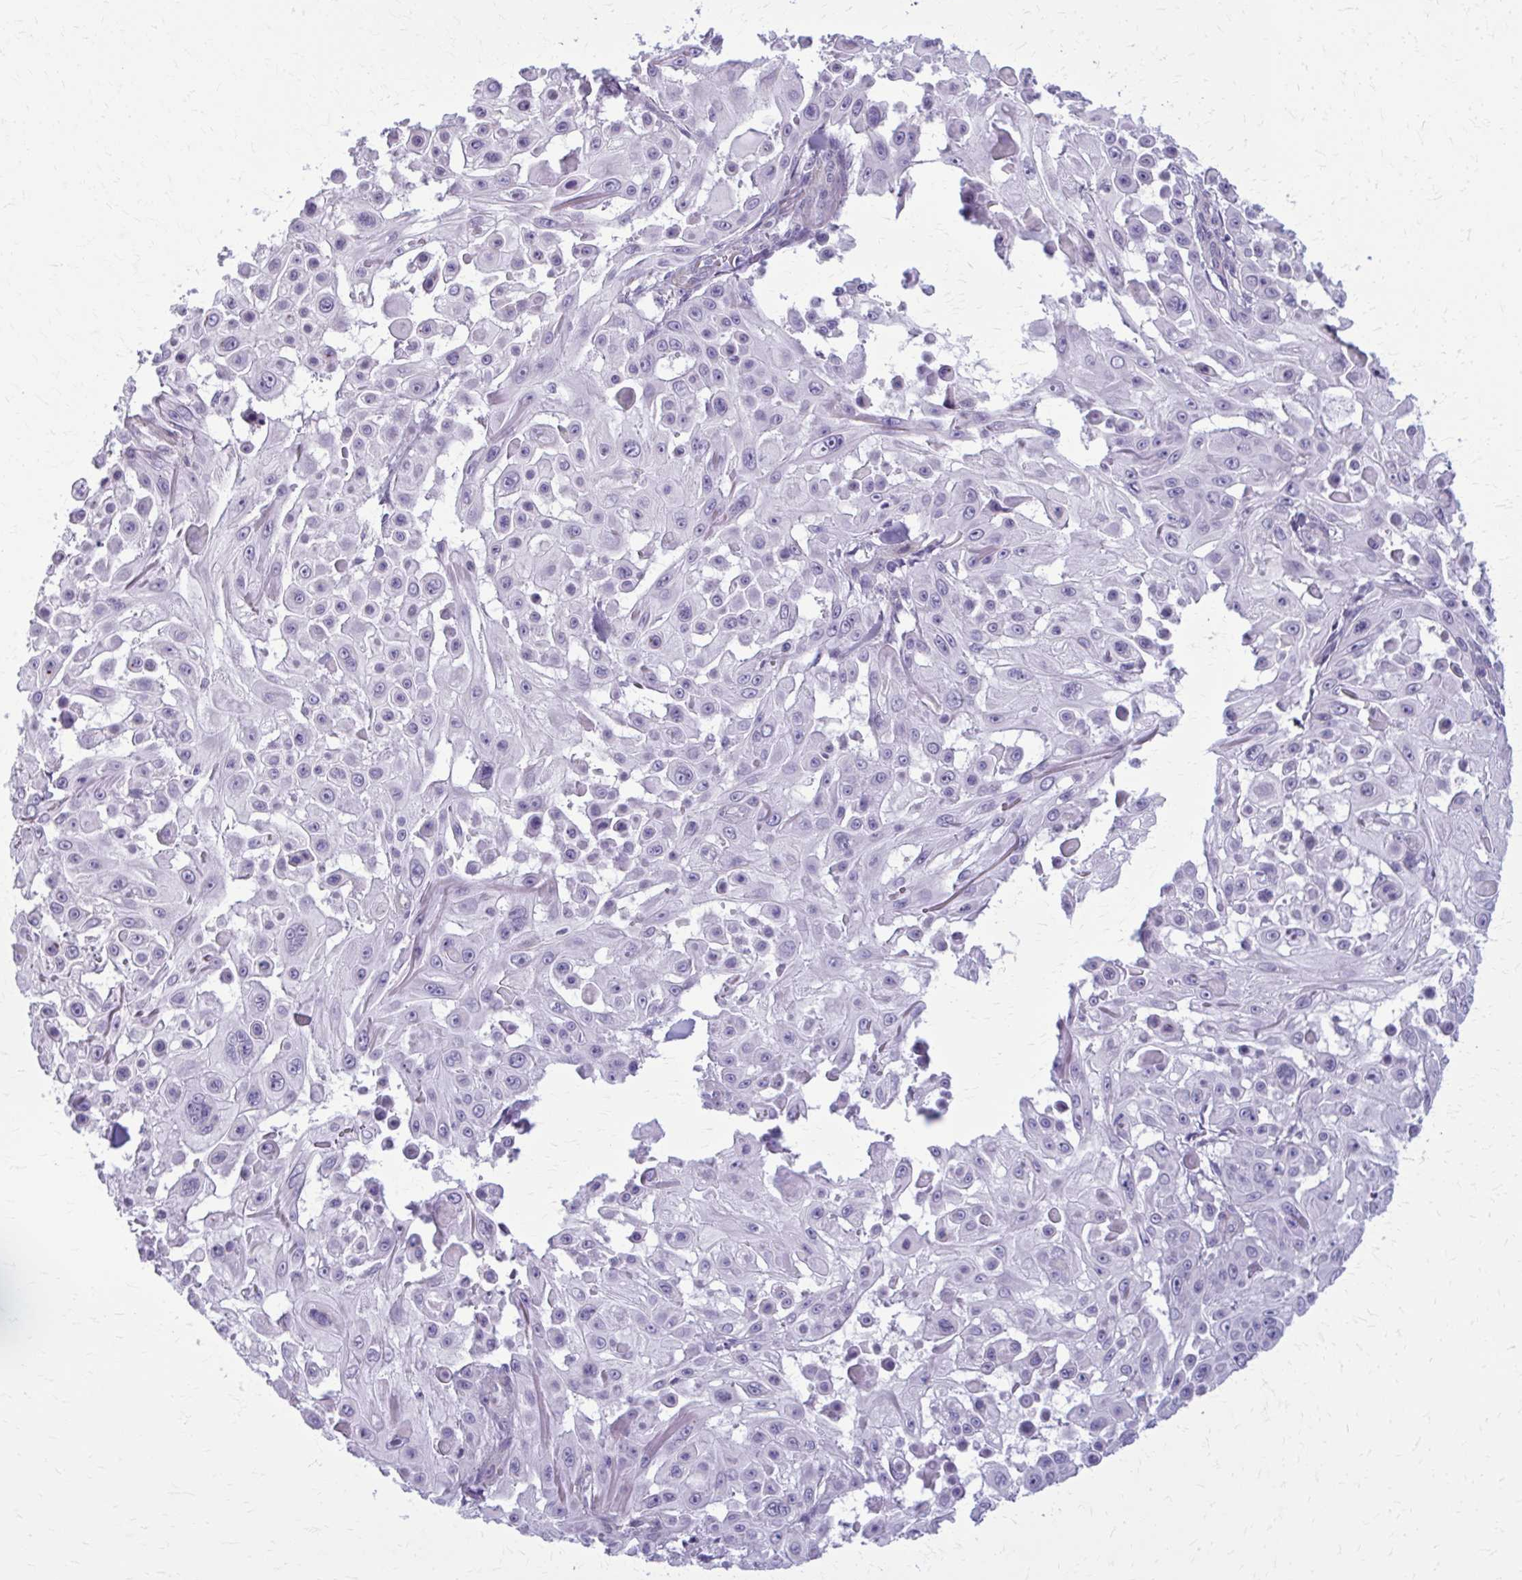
{"staining": {"intensity": "negative", "quantity": "none", "location": "none"}, "tissue": "skin cancer", "cell_type": "Tumor cells", "image_type": "cancer", "snomed": [{"axis": "morphology", "description": "Squamous cell carcinoma, NOS"}, {"axis": "topography", "description": "Skin"}], "caption": "Tumor cells show no significant protein staining in skin squamous cell carcinoma.", "gene": "CD38", "patient": {"sex": "male", "age": 91}}